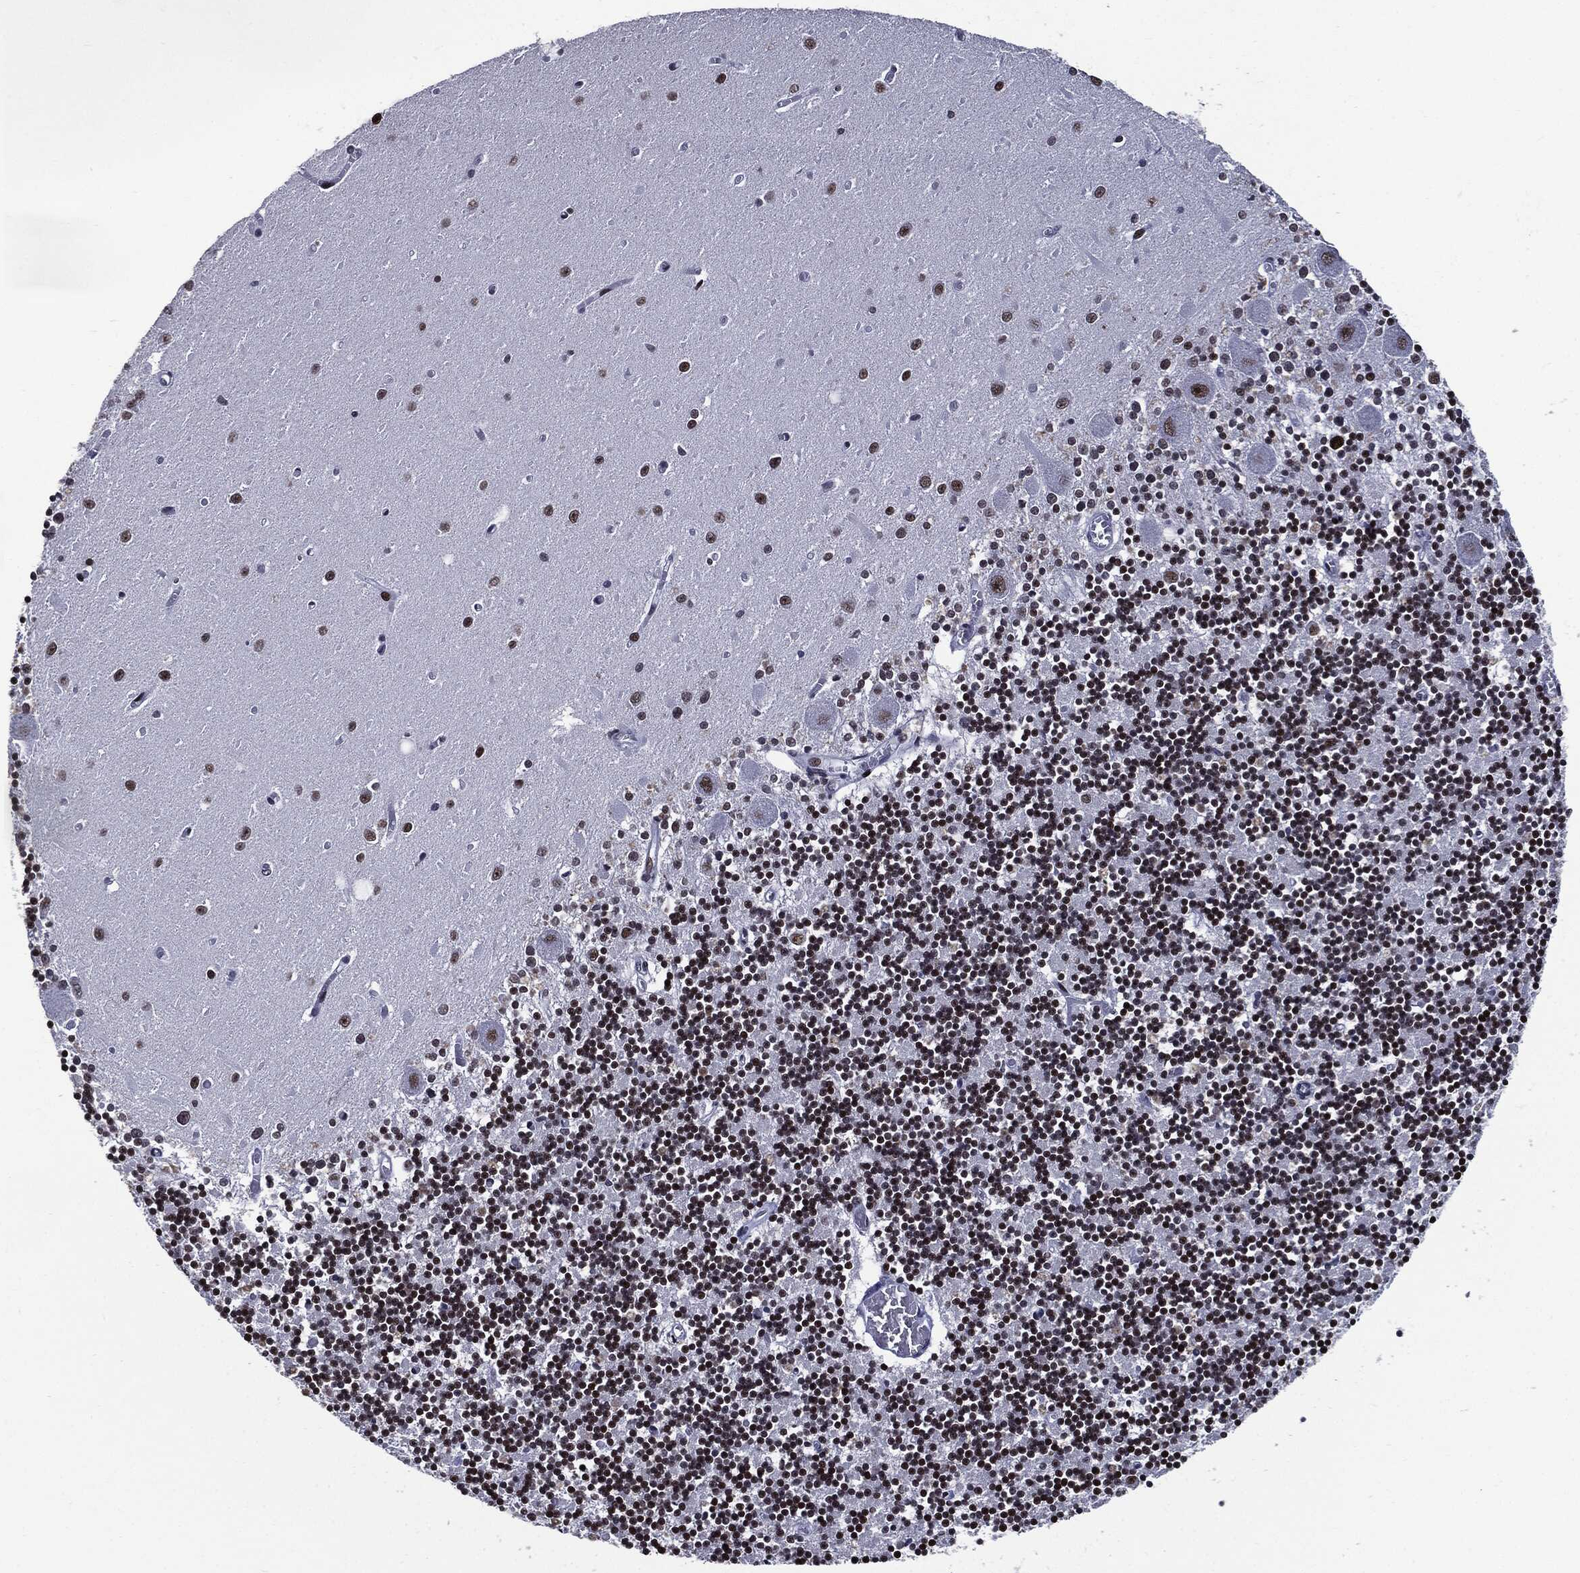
{"staining": {"intensity": "strong", "quantity": ">75%", "location": "nuclear"}, "tissue": "cerebellum", "cell_type": "Cells in granular layer", "image_type": "normal", "snomed": [{"axis": "morphology", "description": "Normal tissue, NOS"}, {"axis": "topography", "description": "Cerebellum"}], "caption": "Strong nuclear protein positivity is identified in approximately >75% of cells in granular layer in cerebellum. (IHC, brightfield microscopy, high magnification).", "gene": "ZFP91", "patient": {"sex": "female", "age": 64}}